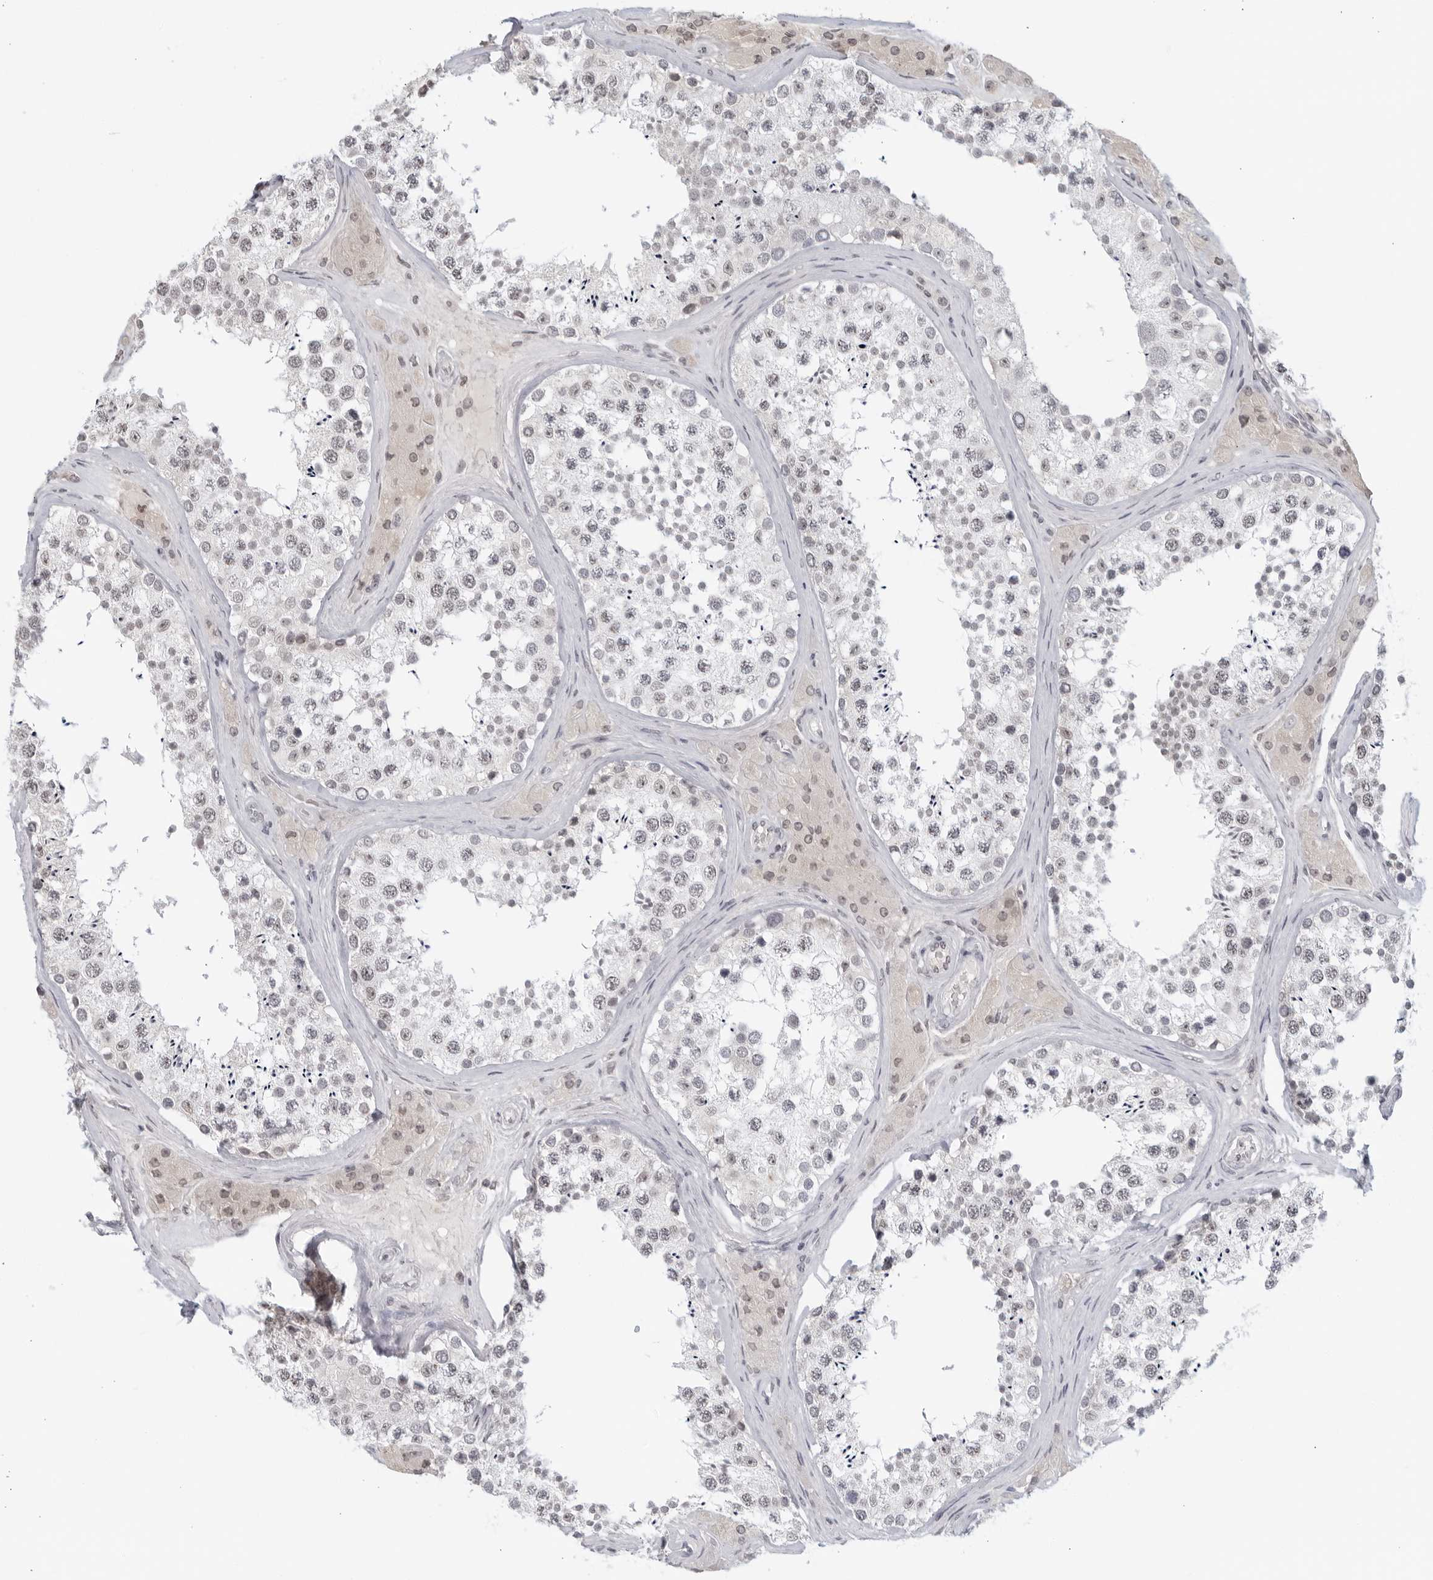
{"staining": {"intensity": "negative", "quantity": "none", "location": "none"}, "tissue": "testis", "cell_type": "Cells in seminiferous ducts", "image_type": "normal", "snomed": [{"axis": "morphology", "description": "Normal tissue, NOS"}, {"axis": "topography", "description": "Testis"}], "caption": "This histopathology image is of benign testis stained with immunohistochemistry (IHC) to label a protein in brown with the nuclei are counter-stained blue. There is no staining in cells in seminiferous ducts. (Brightfield microscopy of DAB immunohistochemistry at high magnification).", "gene": "RAB11FIP3", "patient": {"sex": "male", "age": 46}}